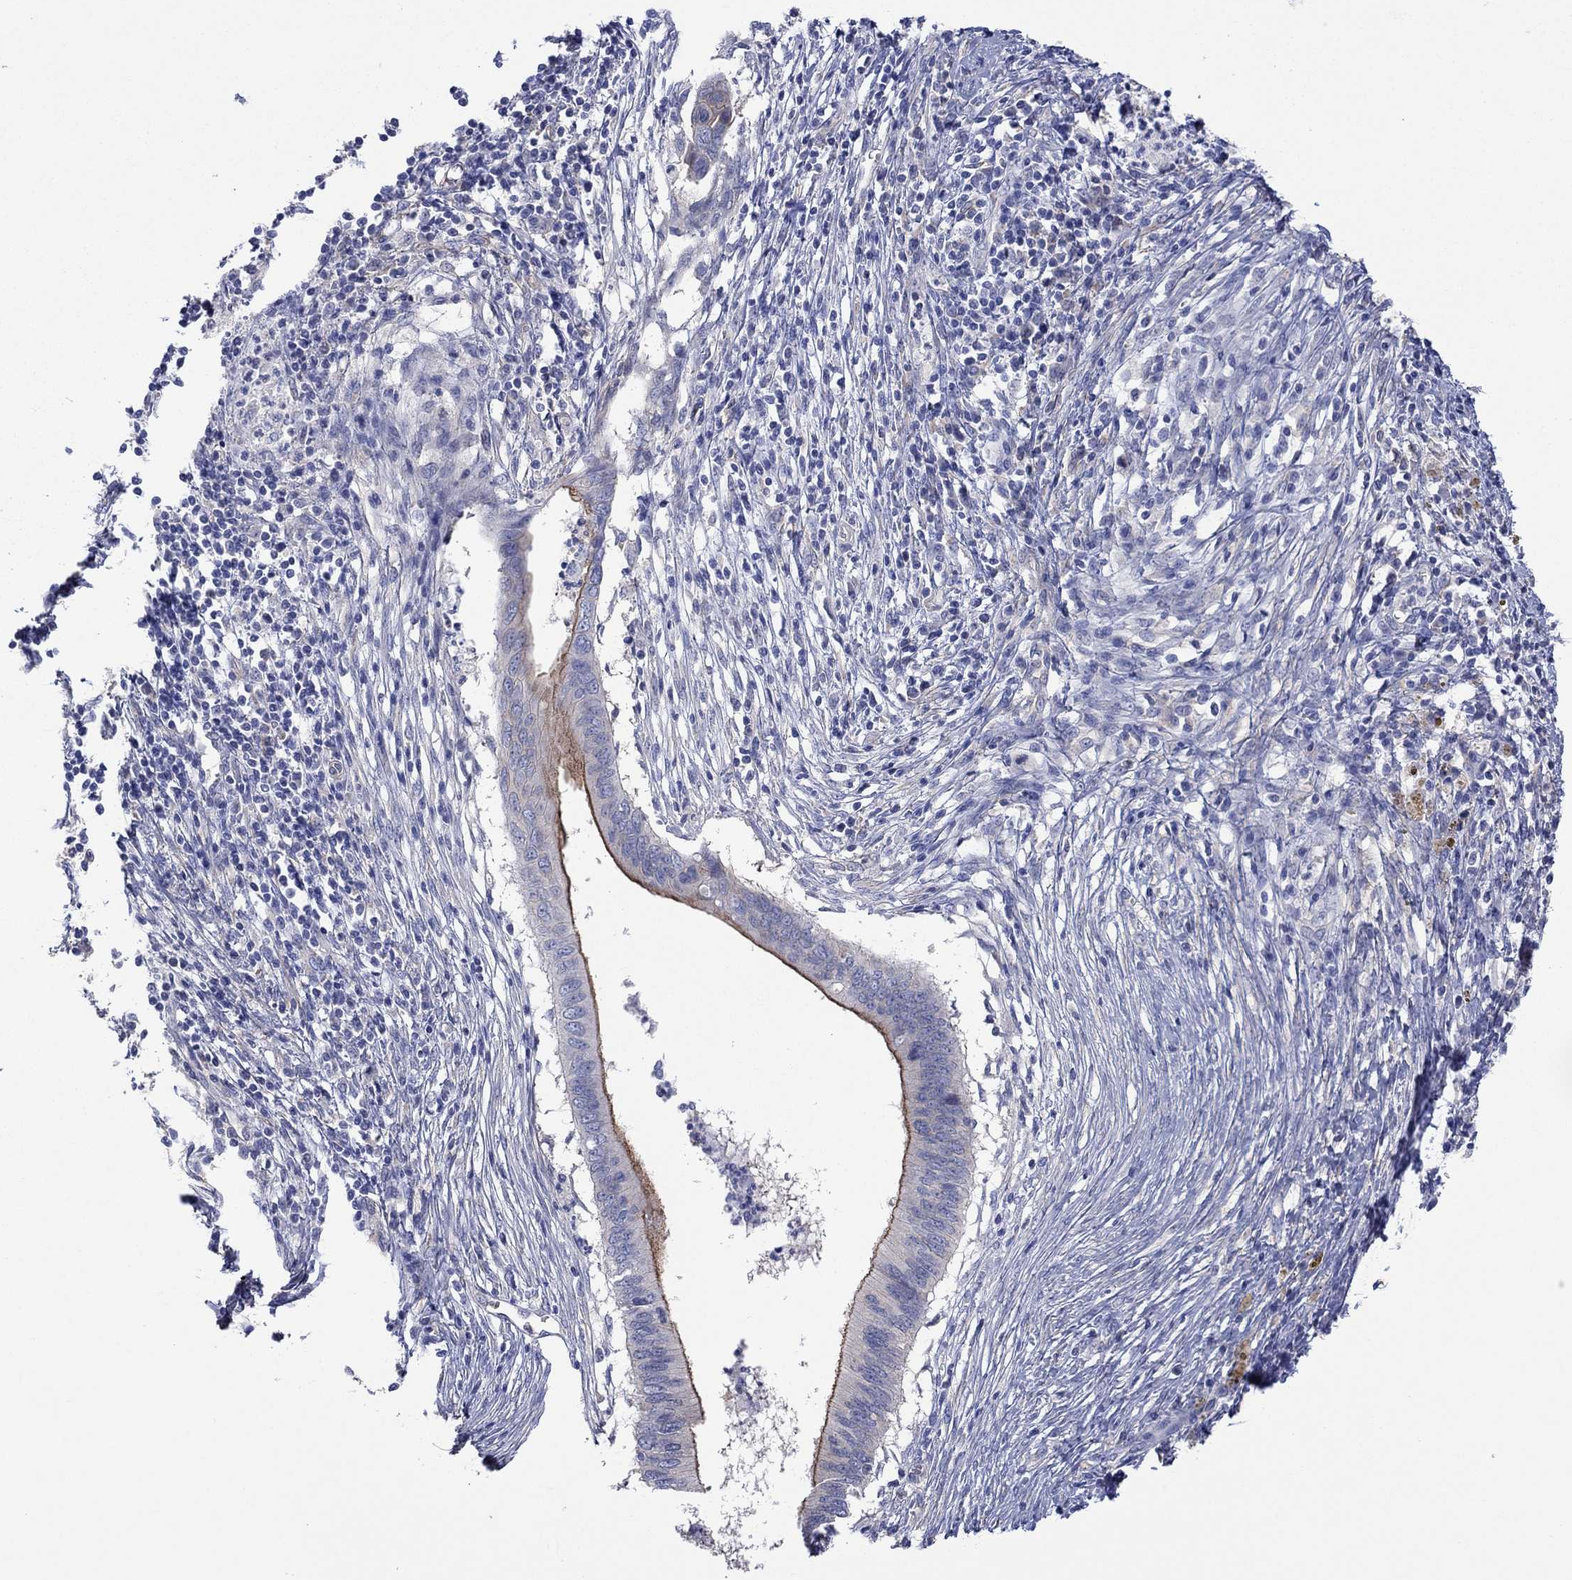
{"staining": {"intensity": "strong", "quantity": "<25%", "location": "cytoplasmic/membranous"}, "tissue": "cervical cancer", "cell_type": "Tumor cells", "image_type": "cancer", "snomed": [{"axis": "morphology", "description": "Adenocarcinoma, NOS"}, {"axis": "topography", "description": "Cervix"}], "caption": "Human cervical adenocarcinoma stained with a brown dye displays strong cytoplasmic/membranous positive staining in approximately <25% of tumor cells.", "gene": "TPRN", "patient": {"sex": "female", "age": 42}}